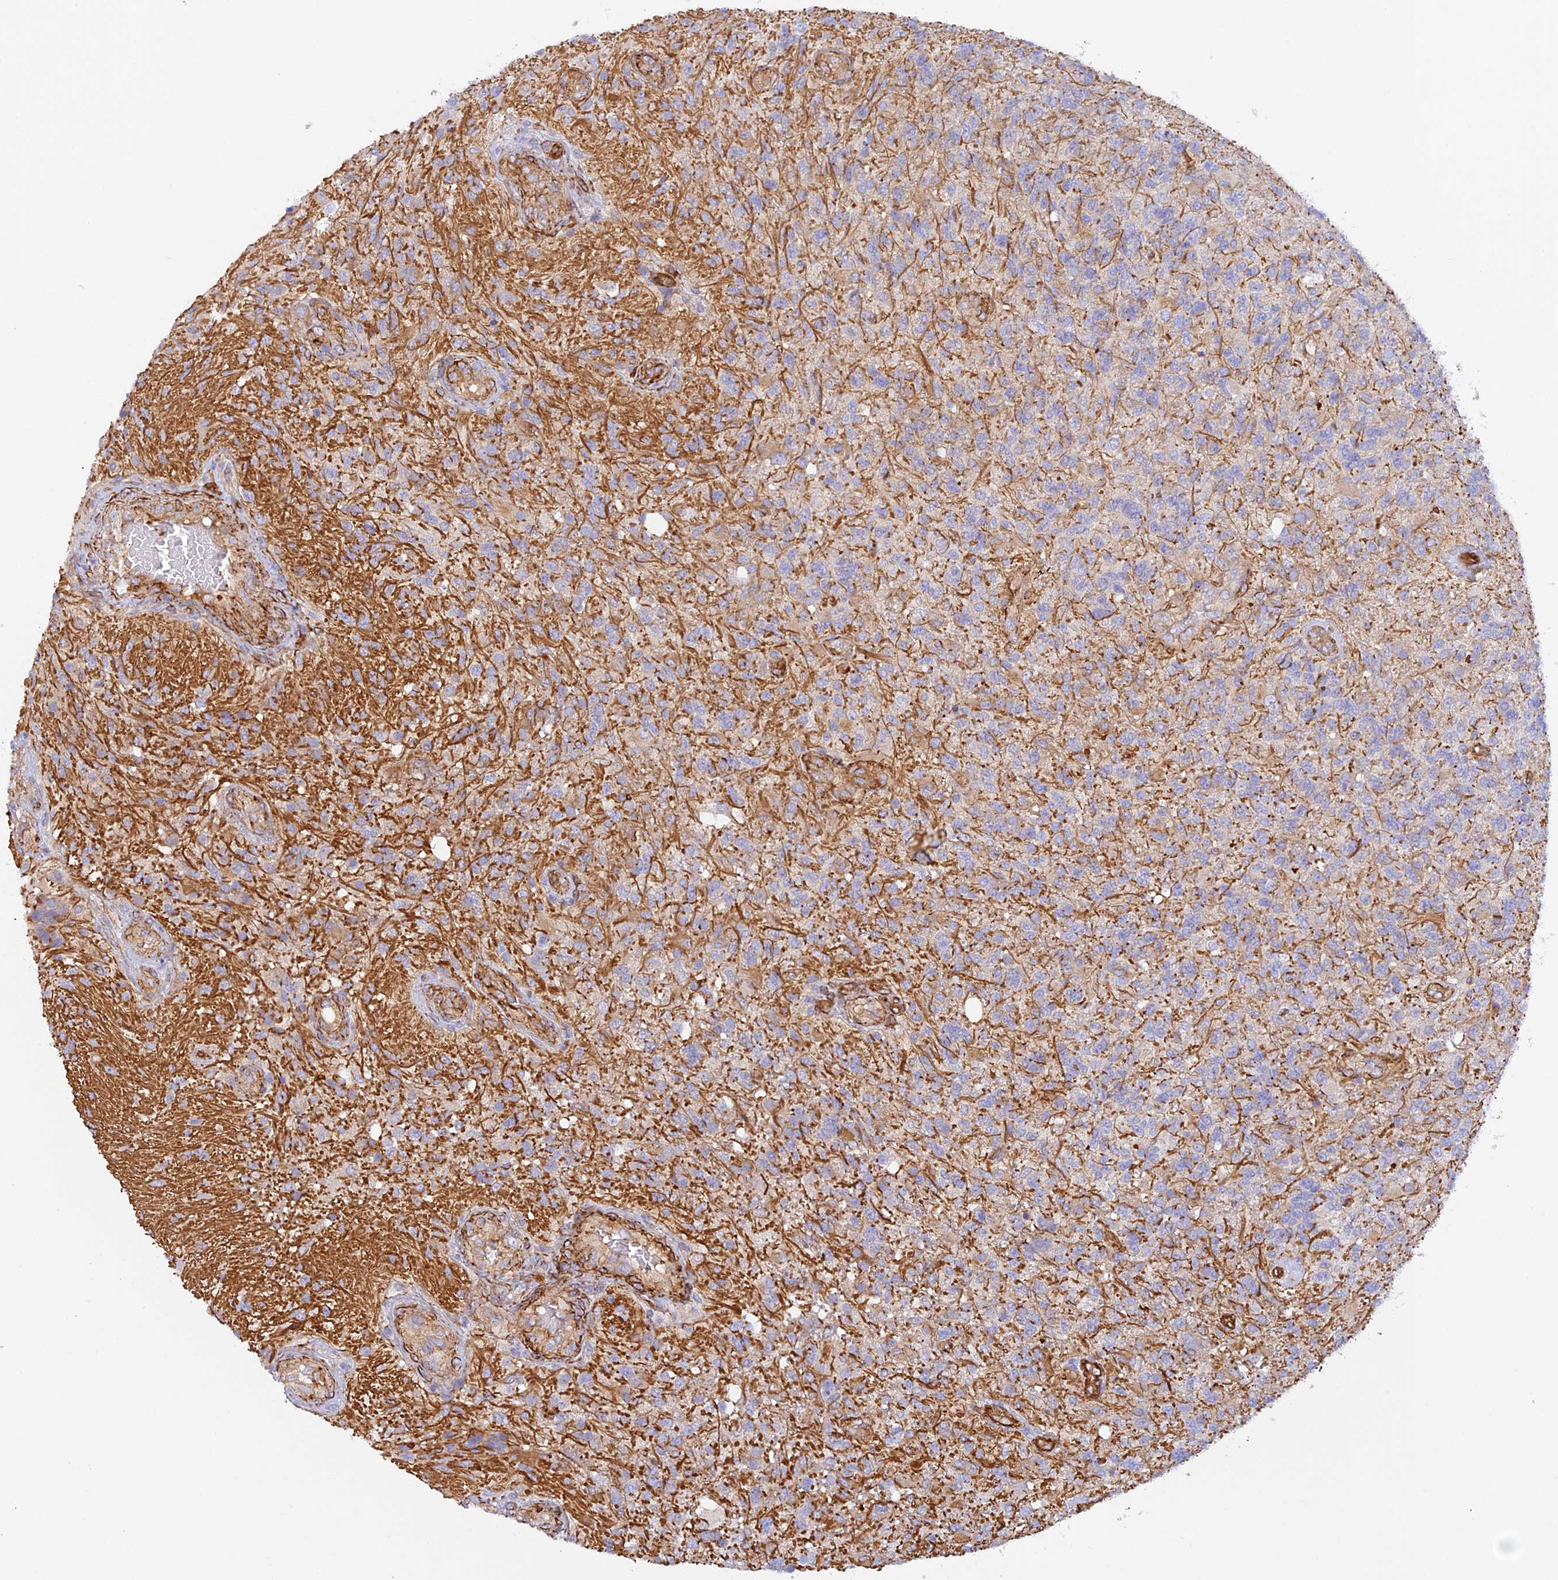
{"staining": {"intensity": "weak", "quantity": "25%-75%", "location": "cytoplasmic/membranous"}, "tissue": "glioma", "cell_type": "Tumor cells", "image_type": "cancer", "snomed": [{"axis": "morphology", "description": "Glioma, malignant, High grade"}, {"axis": "topography", "description": "Brain"}], "caption": "High-magnification brightfield microscopy of malignant glioma (high-grade) stained with DAB (brown) and counterstained with hematoxylin (blue). tumor cells exhibit weak cytoplasmic/membranous staining is identified in about25%-75% of cells. (brown staining indicates protein expression, while blue staining denotes nuclei).", "gene": "MYO9A", "patient": {"sex": "male", "age": 56}}